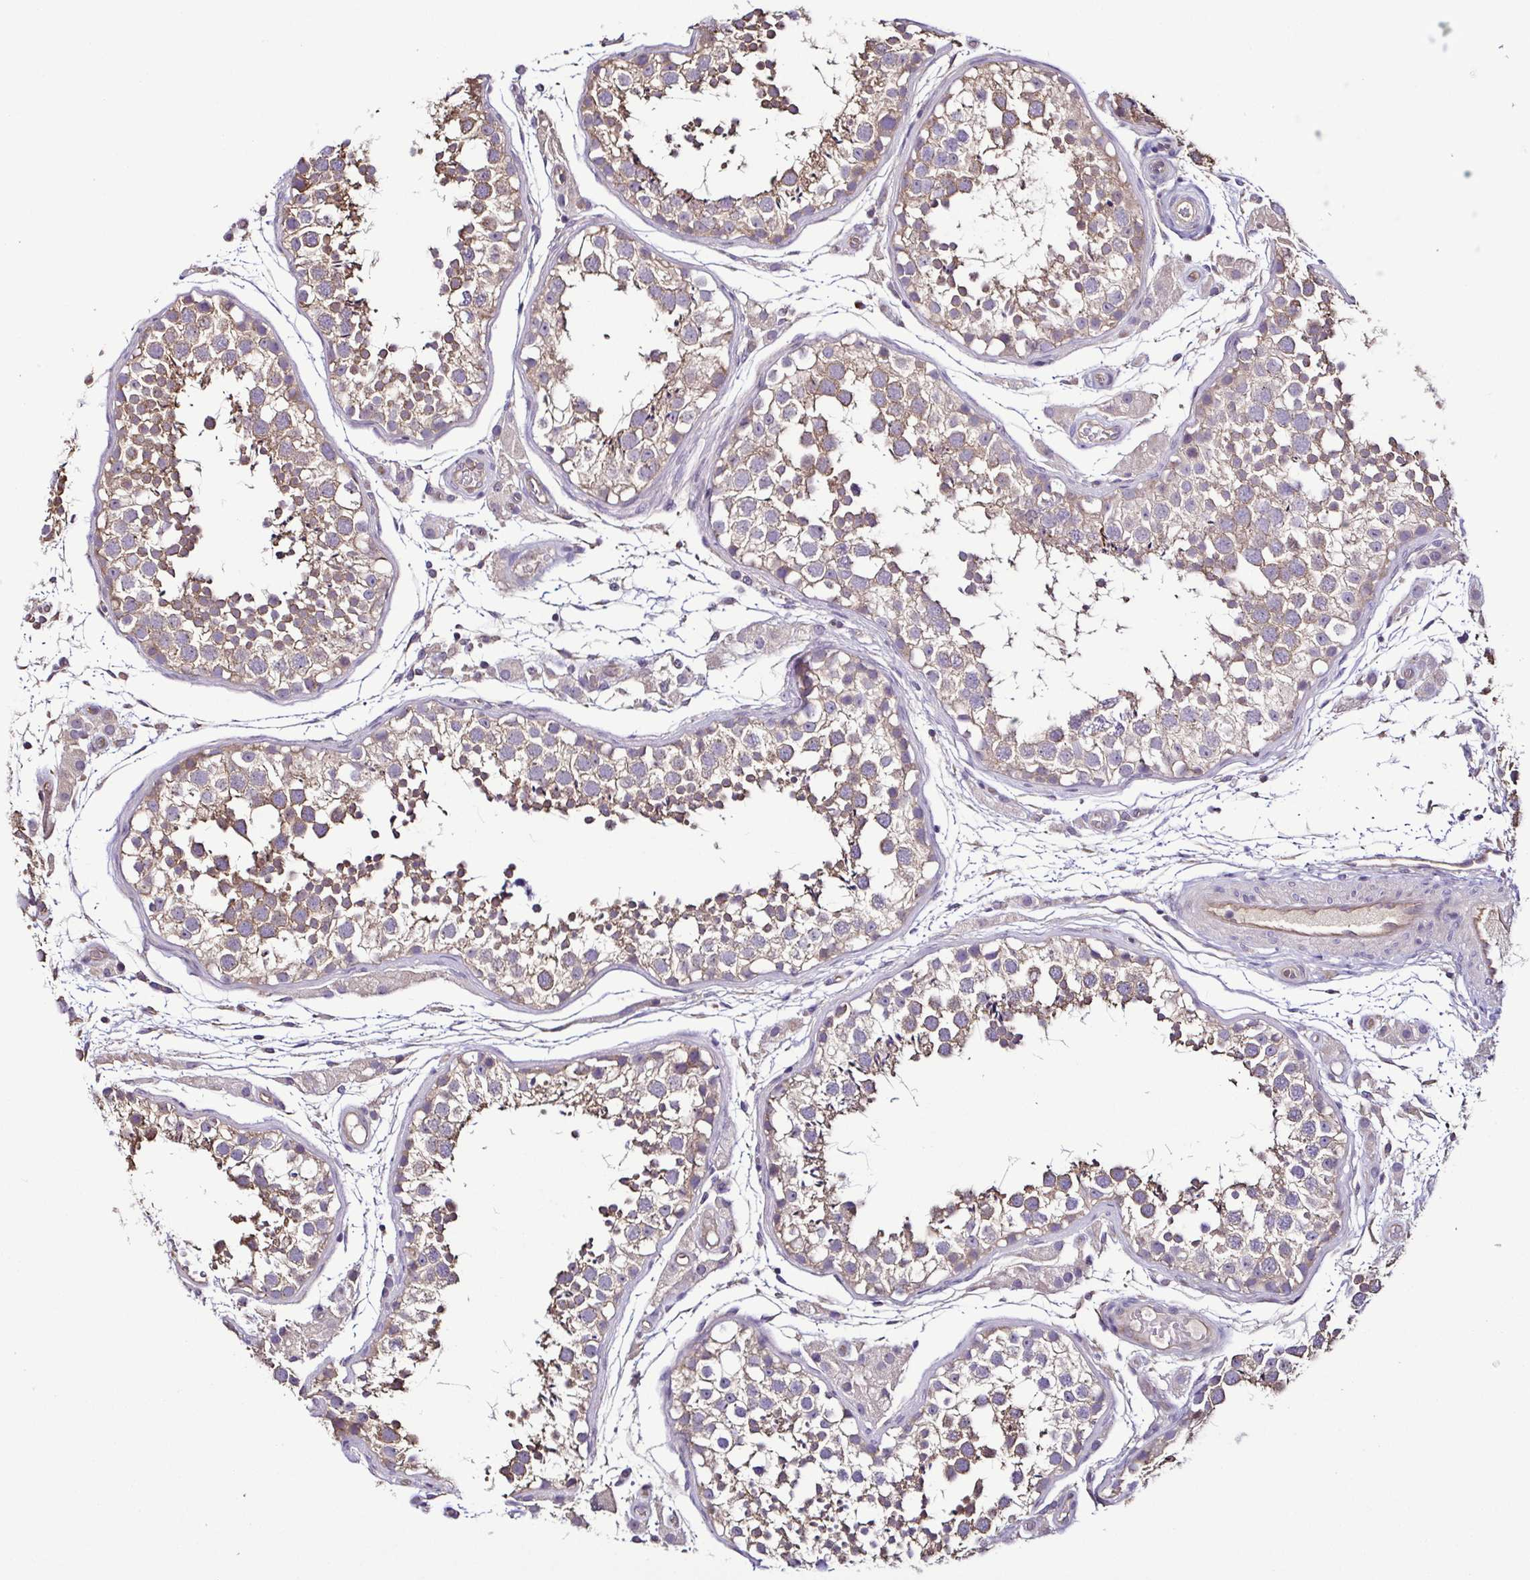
{"staining": {"intensity": "weak", "quantity": "25%-75%", "location": "cytoplasmic/membranous"}, "tissue": "testis", "cell_type": "Cells in seminiferous ducts", "image_type": "normal", "snomed": [{"axis": "morphology", "description": "Normal tissue, NOS"}, {"axis": "morphology", "description": "Seminoma, NOS"}, {"axis": "topography", "description": "Testis"}], "caption": "Immunohistochemical staining of benign testis demonstrates low levels of weak cytoplasmic/membranous positivity in about 25%-75% of cells in seminiferous ducts.", "gene": "LMOD2", "patient": {"sex": "male", "age": 29}}